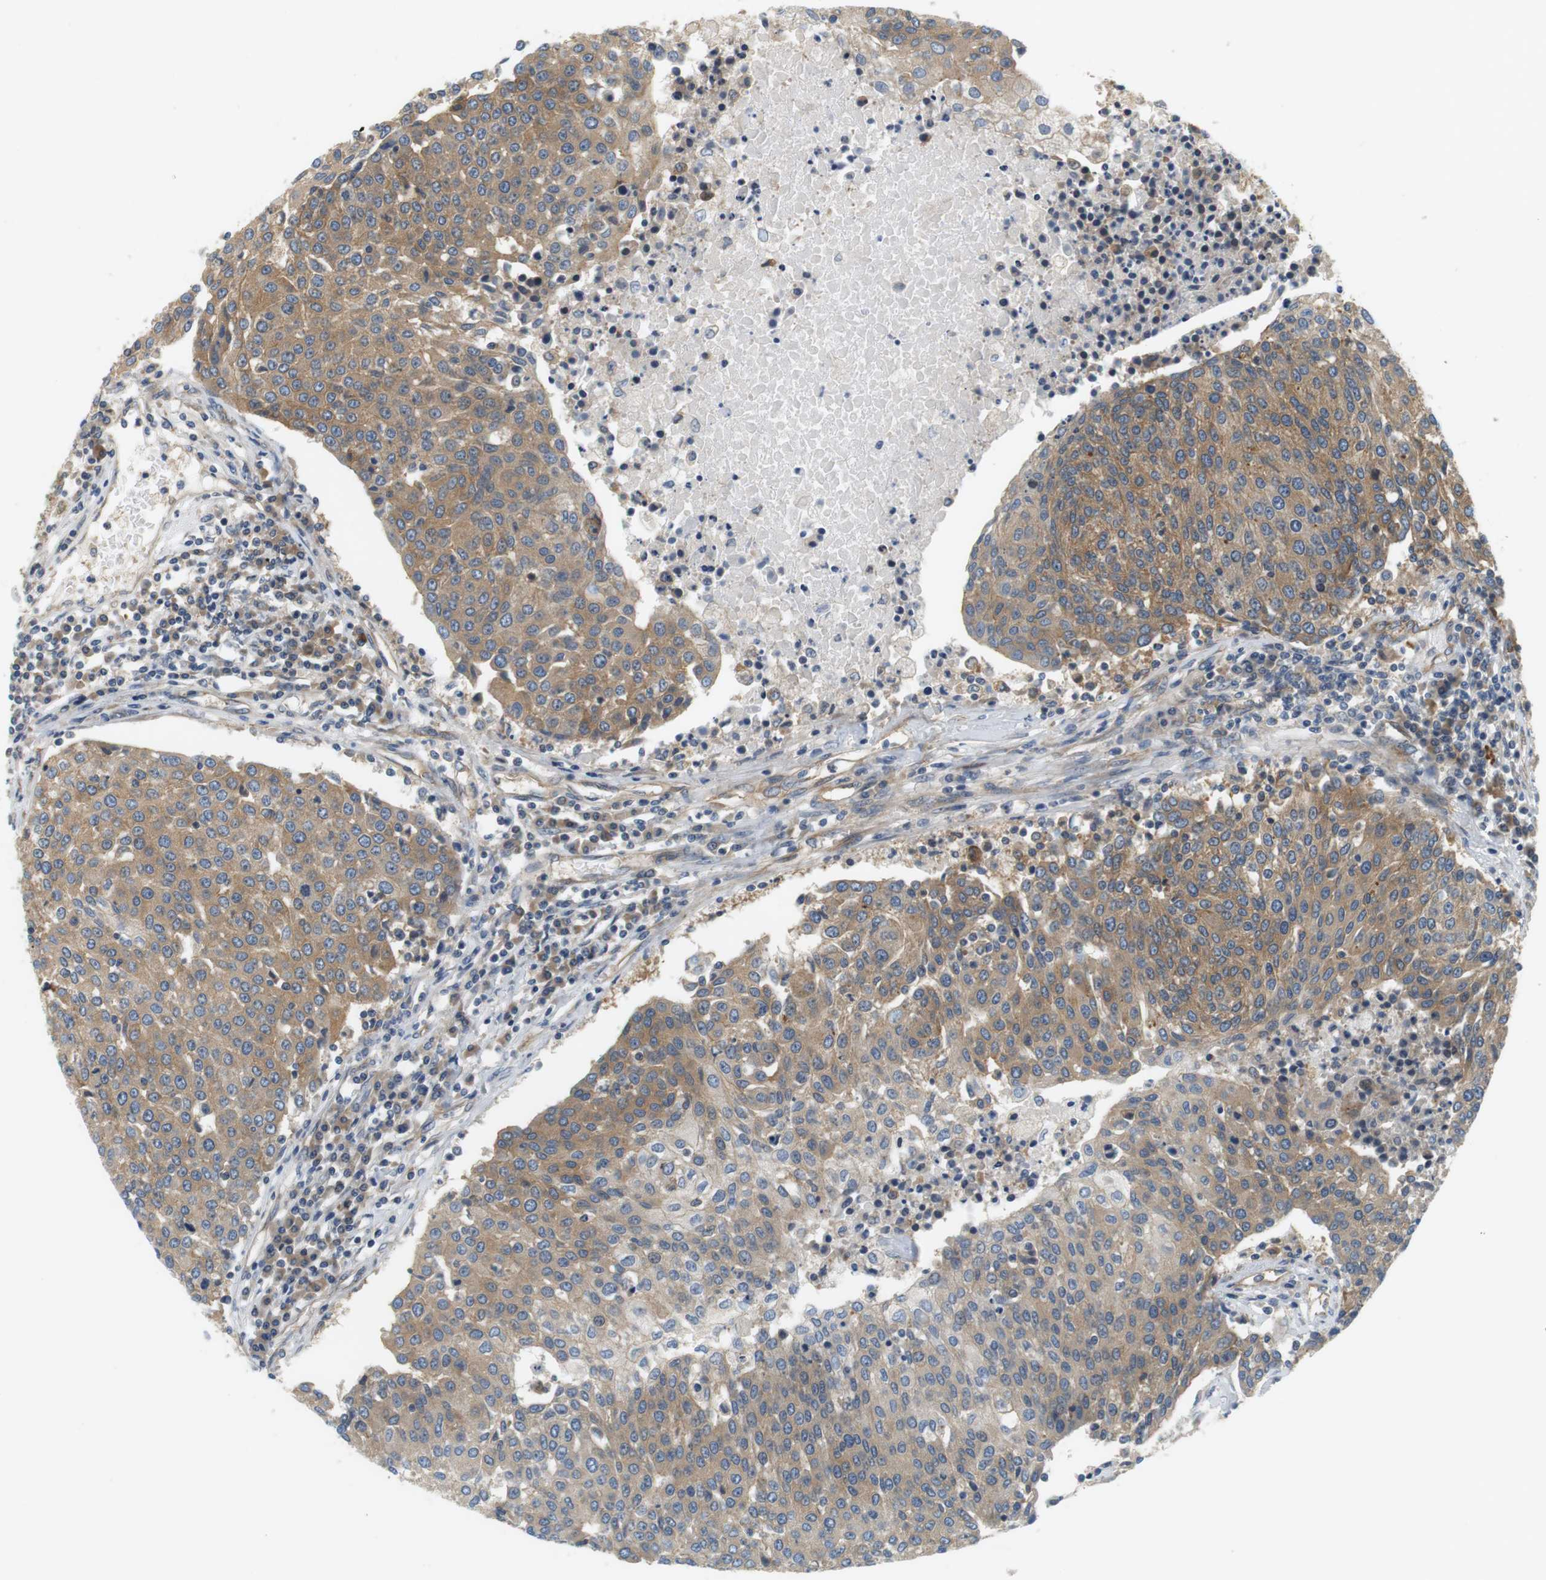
{"staining": {"intensity": "weak", "quantity": ">75%", "location": "cytoplasmic/membranous"}, "tissue": "urothelial cancer", "cell_type": "Tumor cells", "image_type": "cancer", "snomed": [{"axis": "morphology", "description": "Urothelial carcinoma, High grade"}, {"axis": "topography", "description": "Urinary bladder"}], "caption": "Approximately >75% of tumor cells in human high-grade urothelial carcinoma reveal weak cytoplasmic/membranous protein staining as visualized by brown immunohistochemical staining.", "gene": "SH3GLB1", "patient": {"sex": "female", "age": 85}}